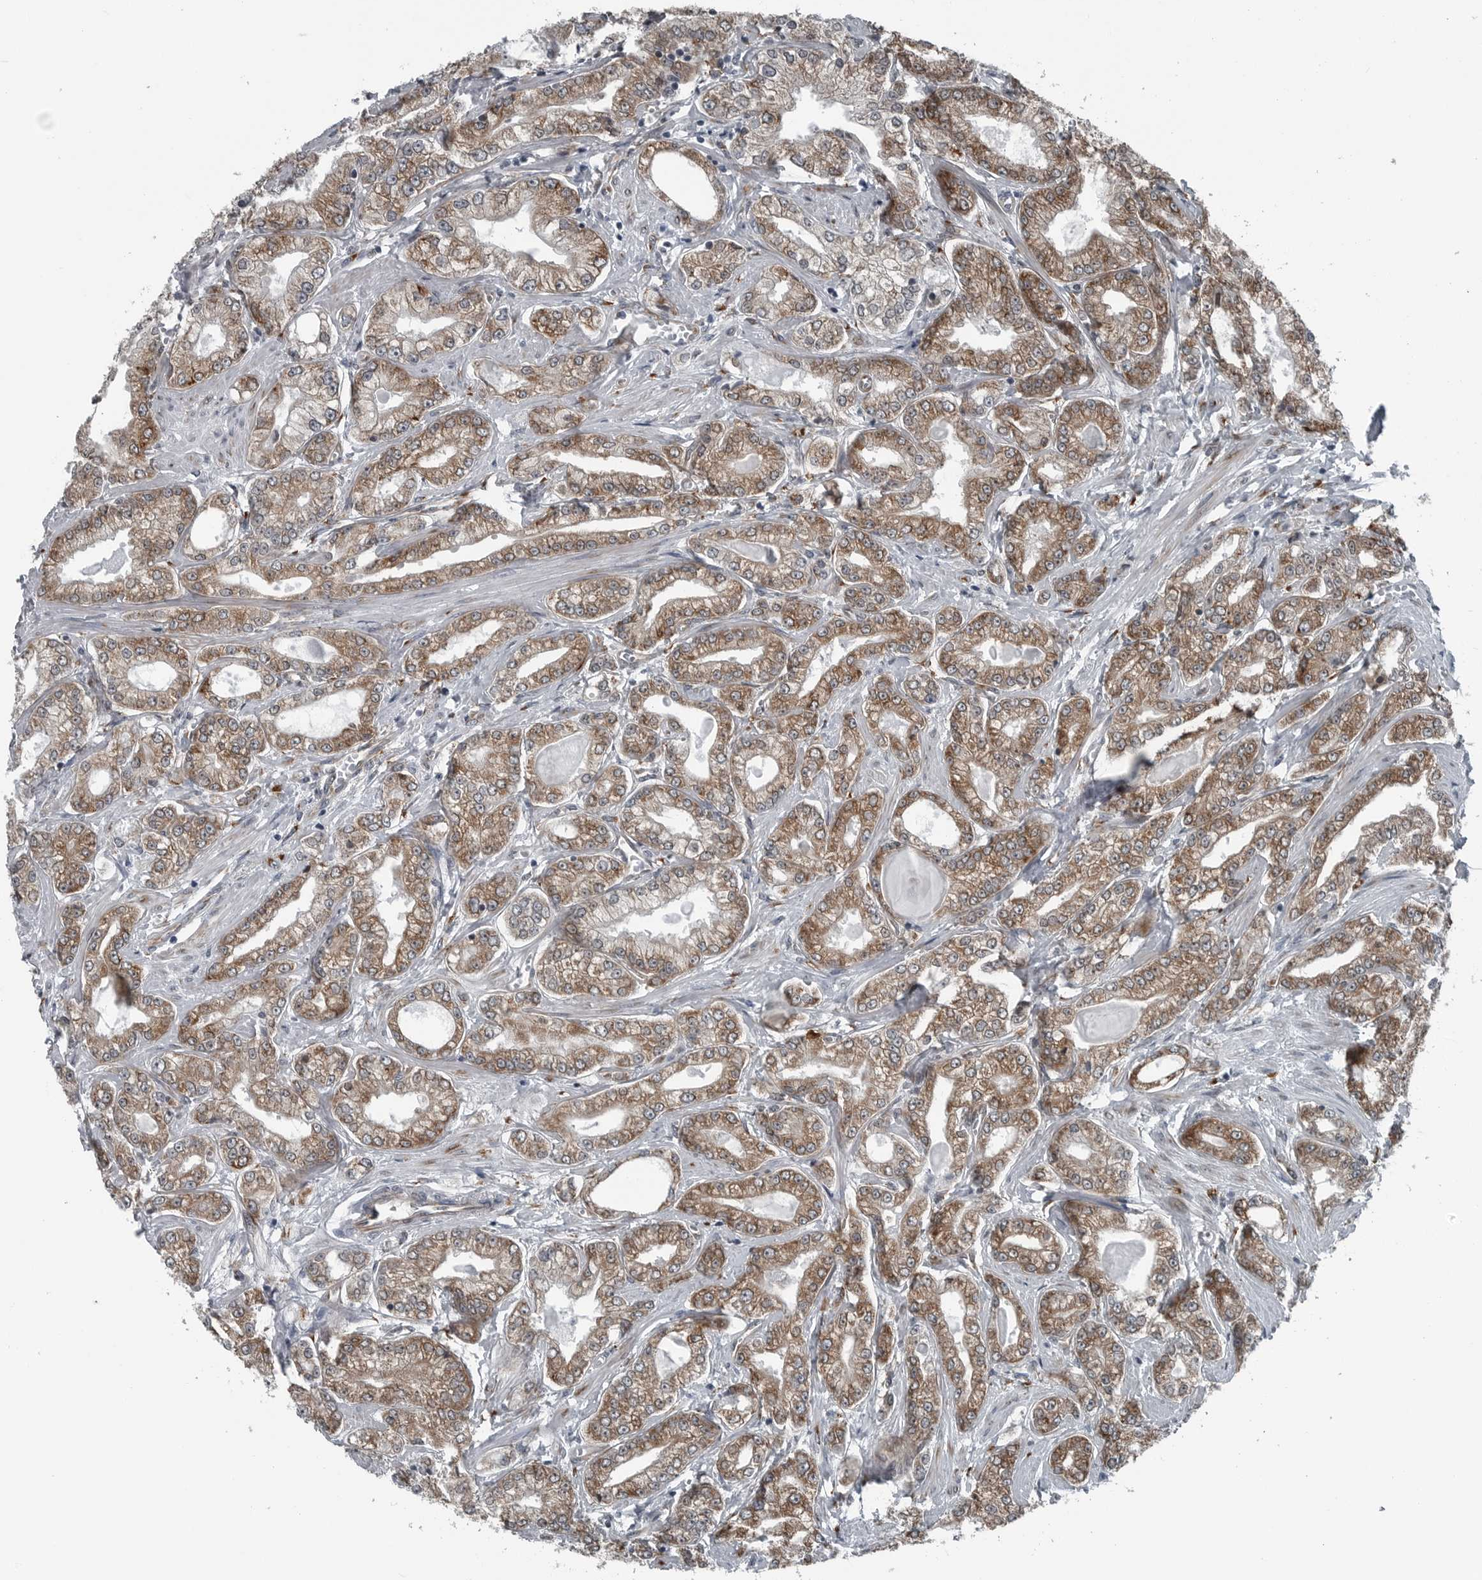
{"staining": {"intensity": "moderate", "quantity": ">75%", "location": "cytoplasmic/membranous"}, "tissue": "prostate cancer", "cell_type": "Tumor cells", "image_type": "cancer", "snomed": [{"axis": "morphology", "description": "Adenocarcinoma, Low grade"}, {"axis": "topography", "description": "Prostate"}], "caption": "The histopathology image shows staining of prostate cancer, revealing moderate cytoplasmic/membranous protein positivity (brown color) within tumor cells. (DAB (3,3'-diaminobenzidine) IHC, brown staining for protein, blue staining for nuclei).", "gene": "CEP85", "patient": {"sex": "male", "age": 62}}